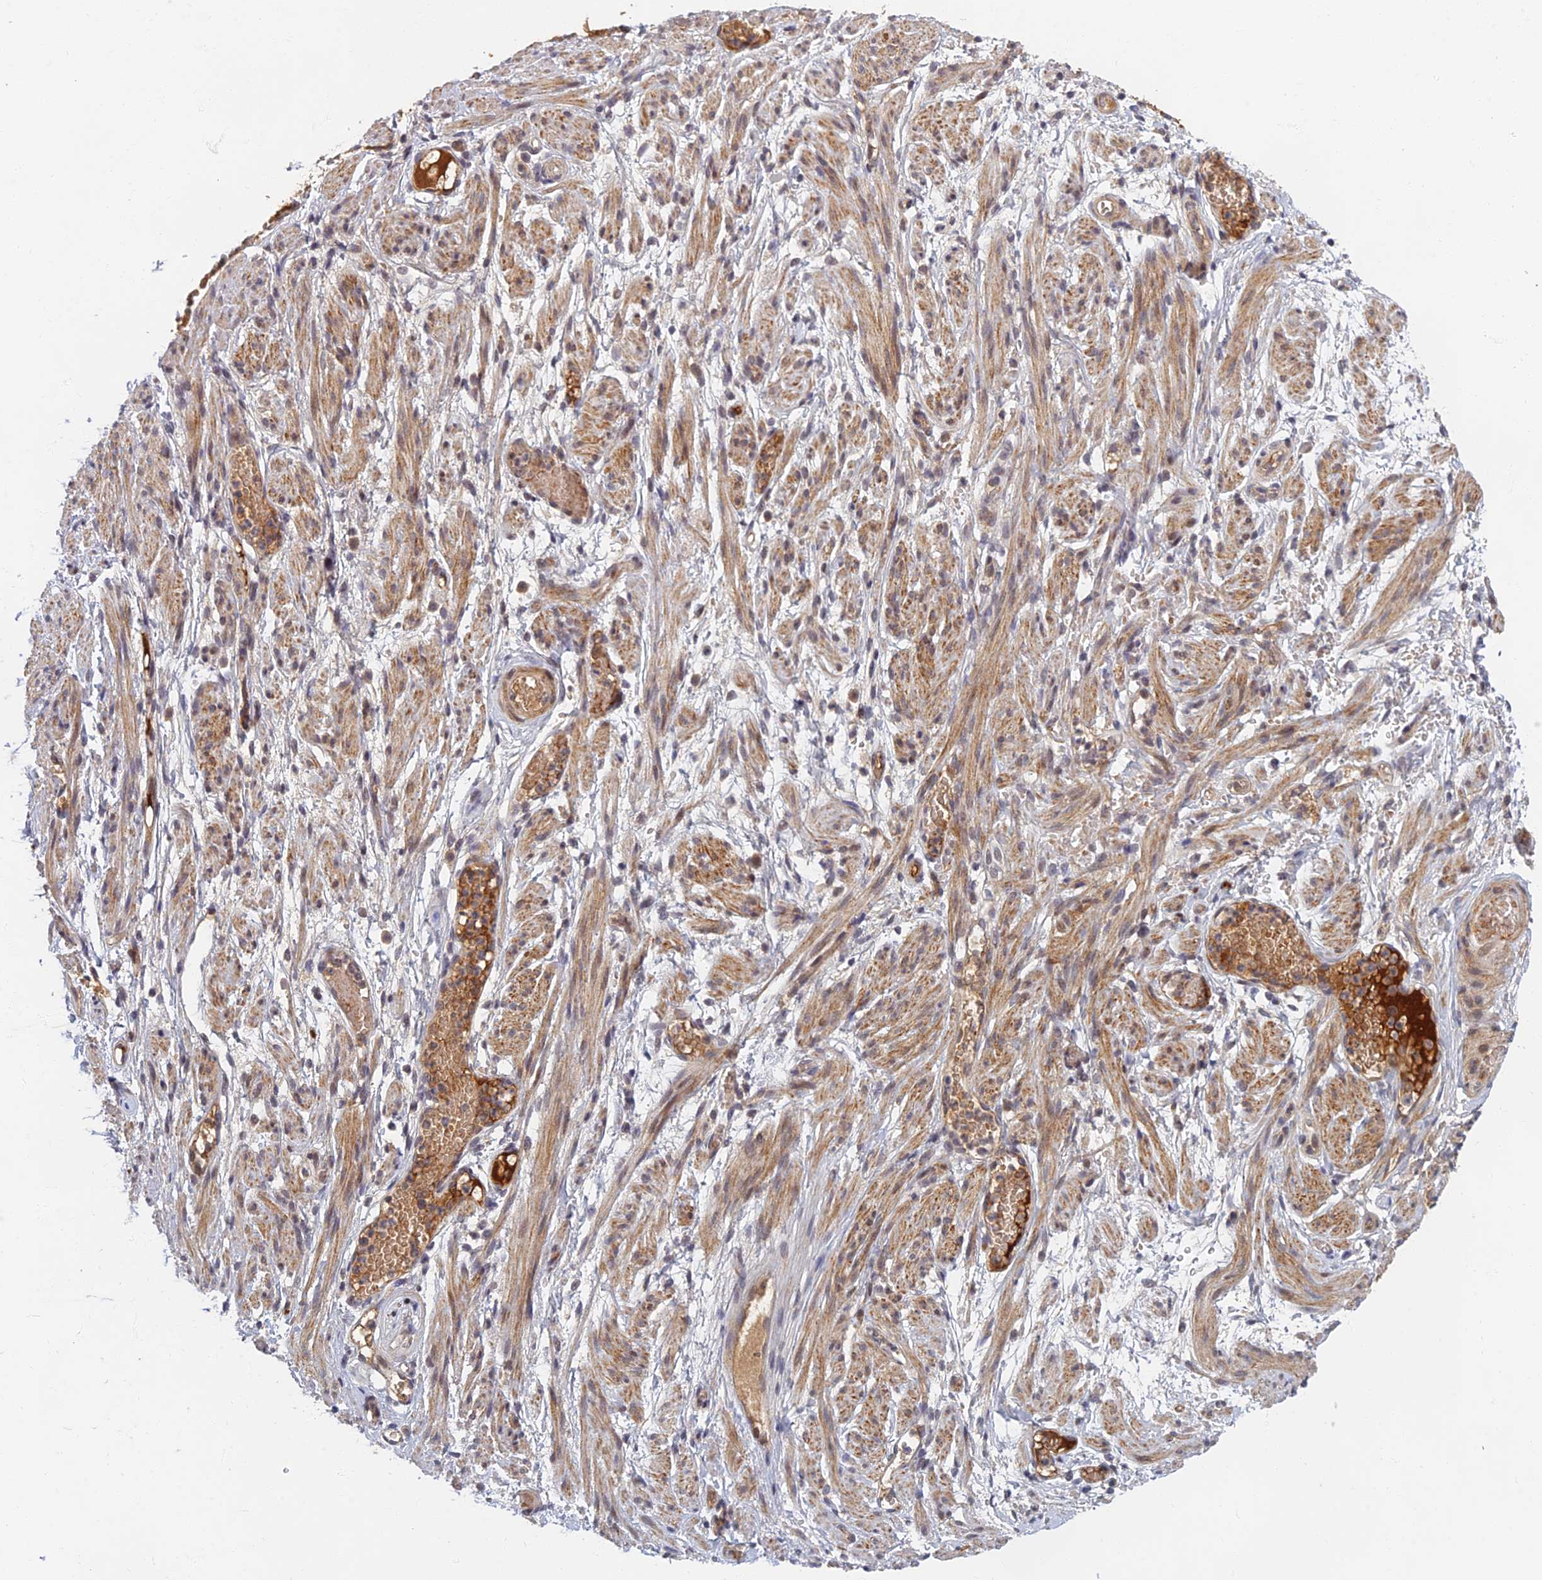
{"staining": {"intensity": "negative", "quantity": "none", "location": "none"}, "tissue": "adipose tissue", "cell_type": "Adipocytes", "image_type": "normal", "snomed": [{"axis": "morphology", "description": "Normal tissue, NOS"}, {"axis": "topography", "description": "Smooth muscle"}, {"axis": "topography", "description": "Peripheral nerve tissue"}], "caption": "This is an immunohistochemistry (IHC) micrograph of normal human adipose tissue. There is no positivity in adipocytes.", "gene": "EARS2", "patient": {"sex": "female", "age": 39}}